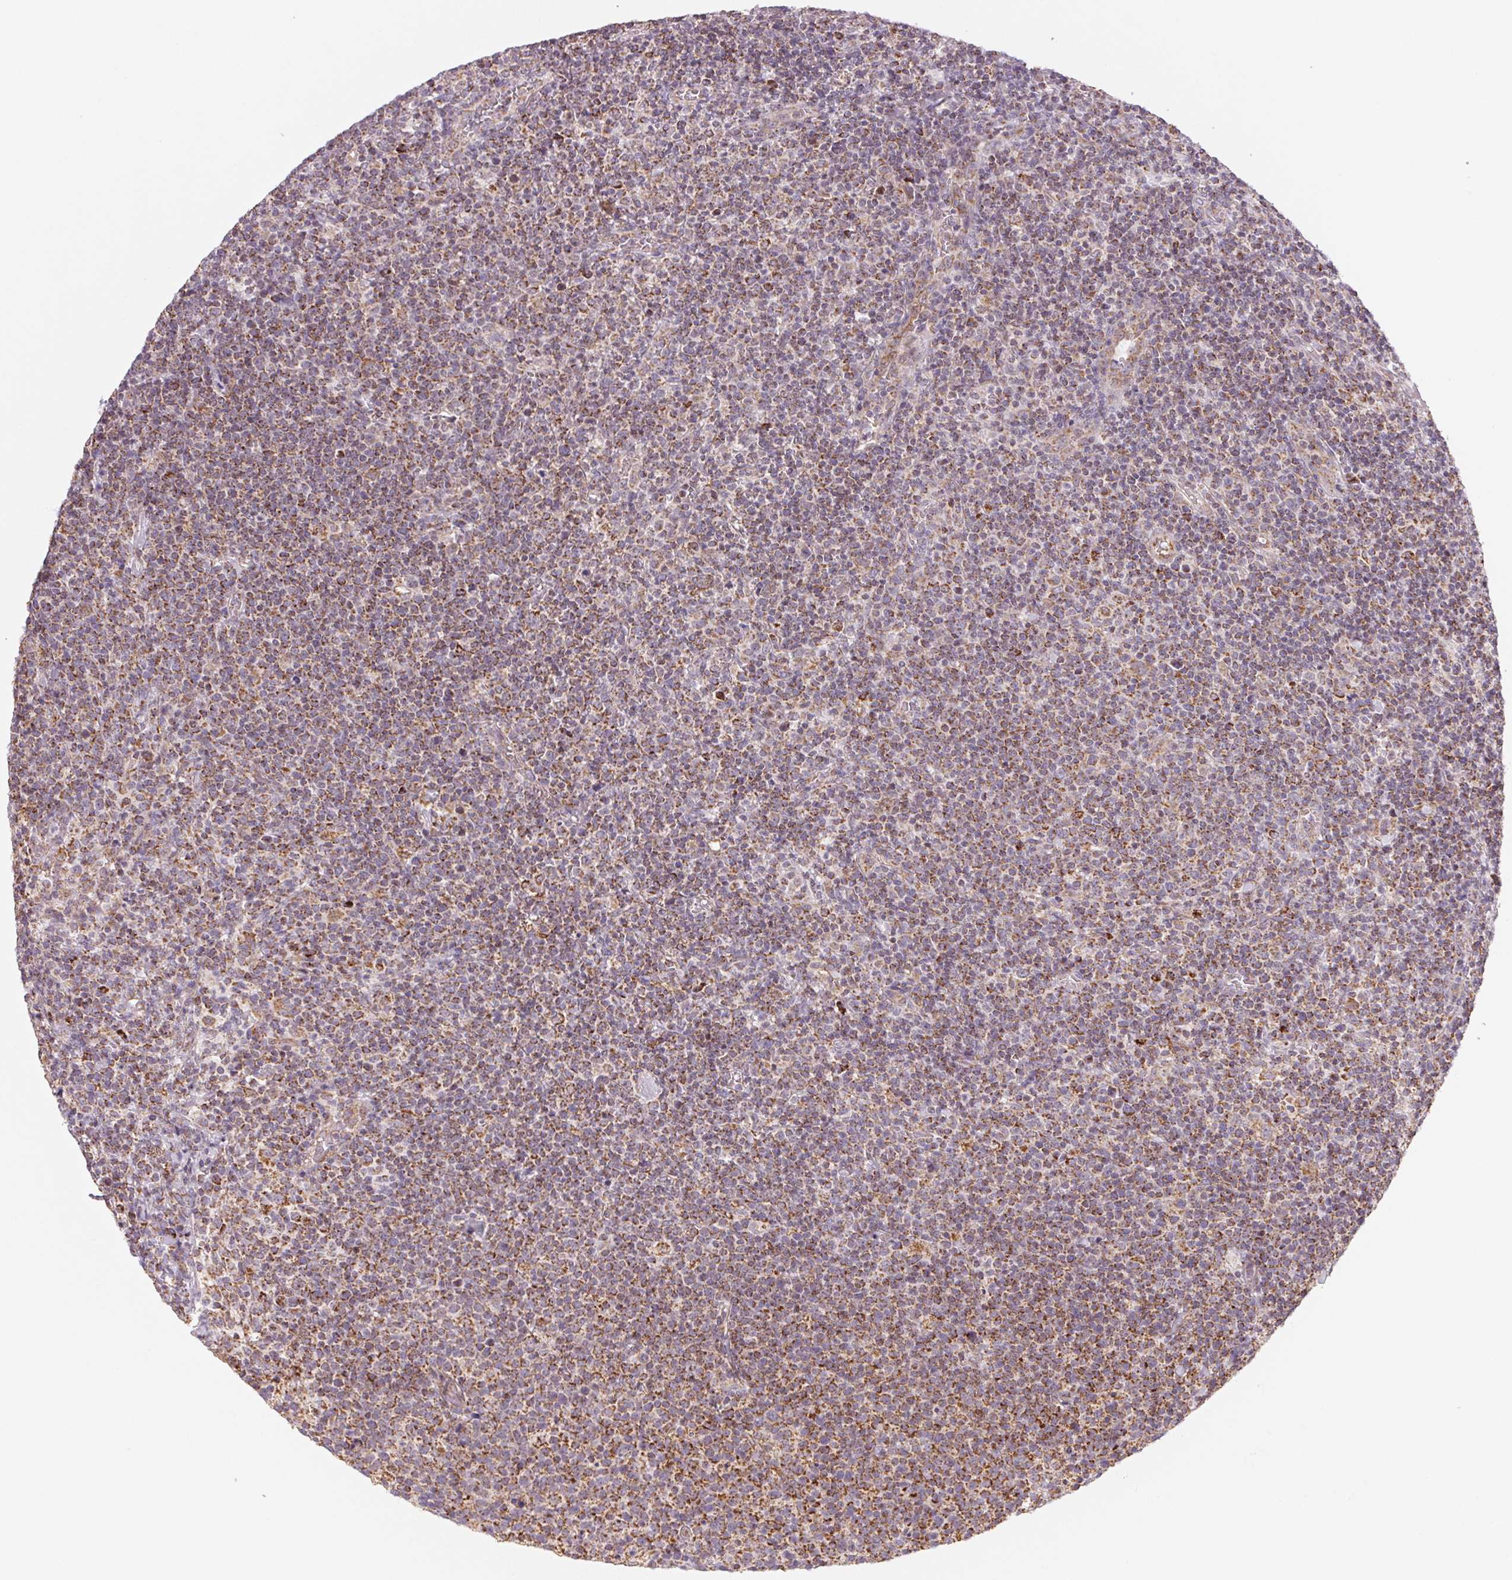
{"staining": {"intensity": "moderate", "quantity": ">75%", "location": "cytoplasmic/membranous"}, "tissue": "lymphoma", "cell_type": "Tumor cells", "image_type": "cancer", "snomed": [{"axis": "morphology", "description": "Malignant lymphoma, non-Hodgkin's type, High grade"}, {"axis": "topography", "description": "Lymph node"}], "caption": "This photomicrograph demonstrates immunohistochemistry (IHC) staining of human lymphoma, with medium moderate cytoplasmic/membranous expression in approximately >75% of tumor cells.", "gene": "HINT2", "patient": {"sex": "male", "age": 61}}